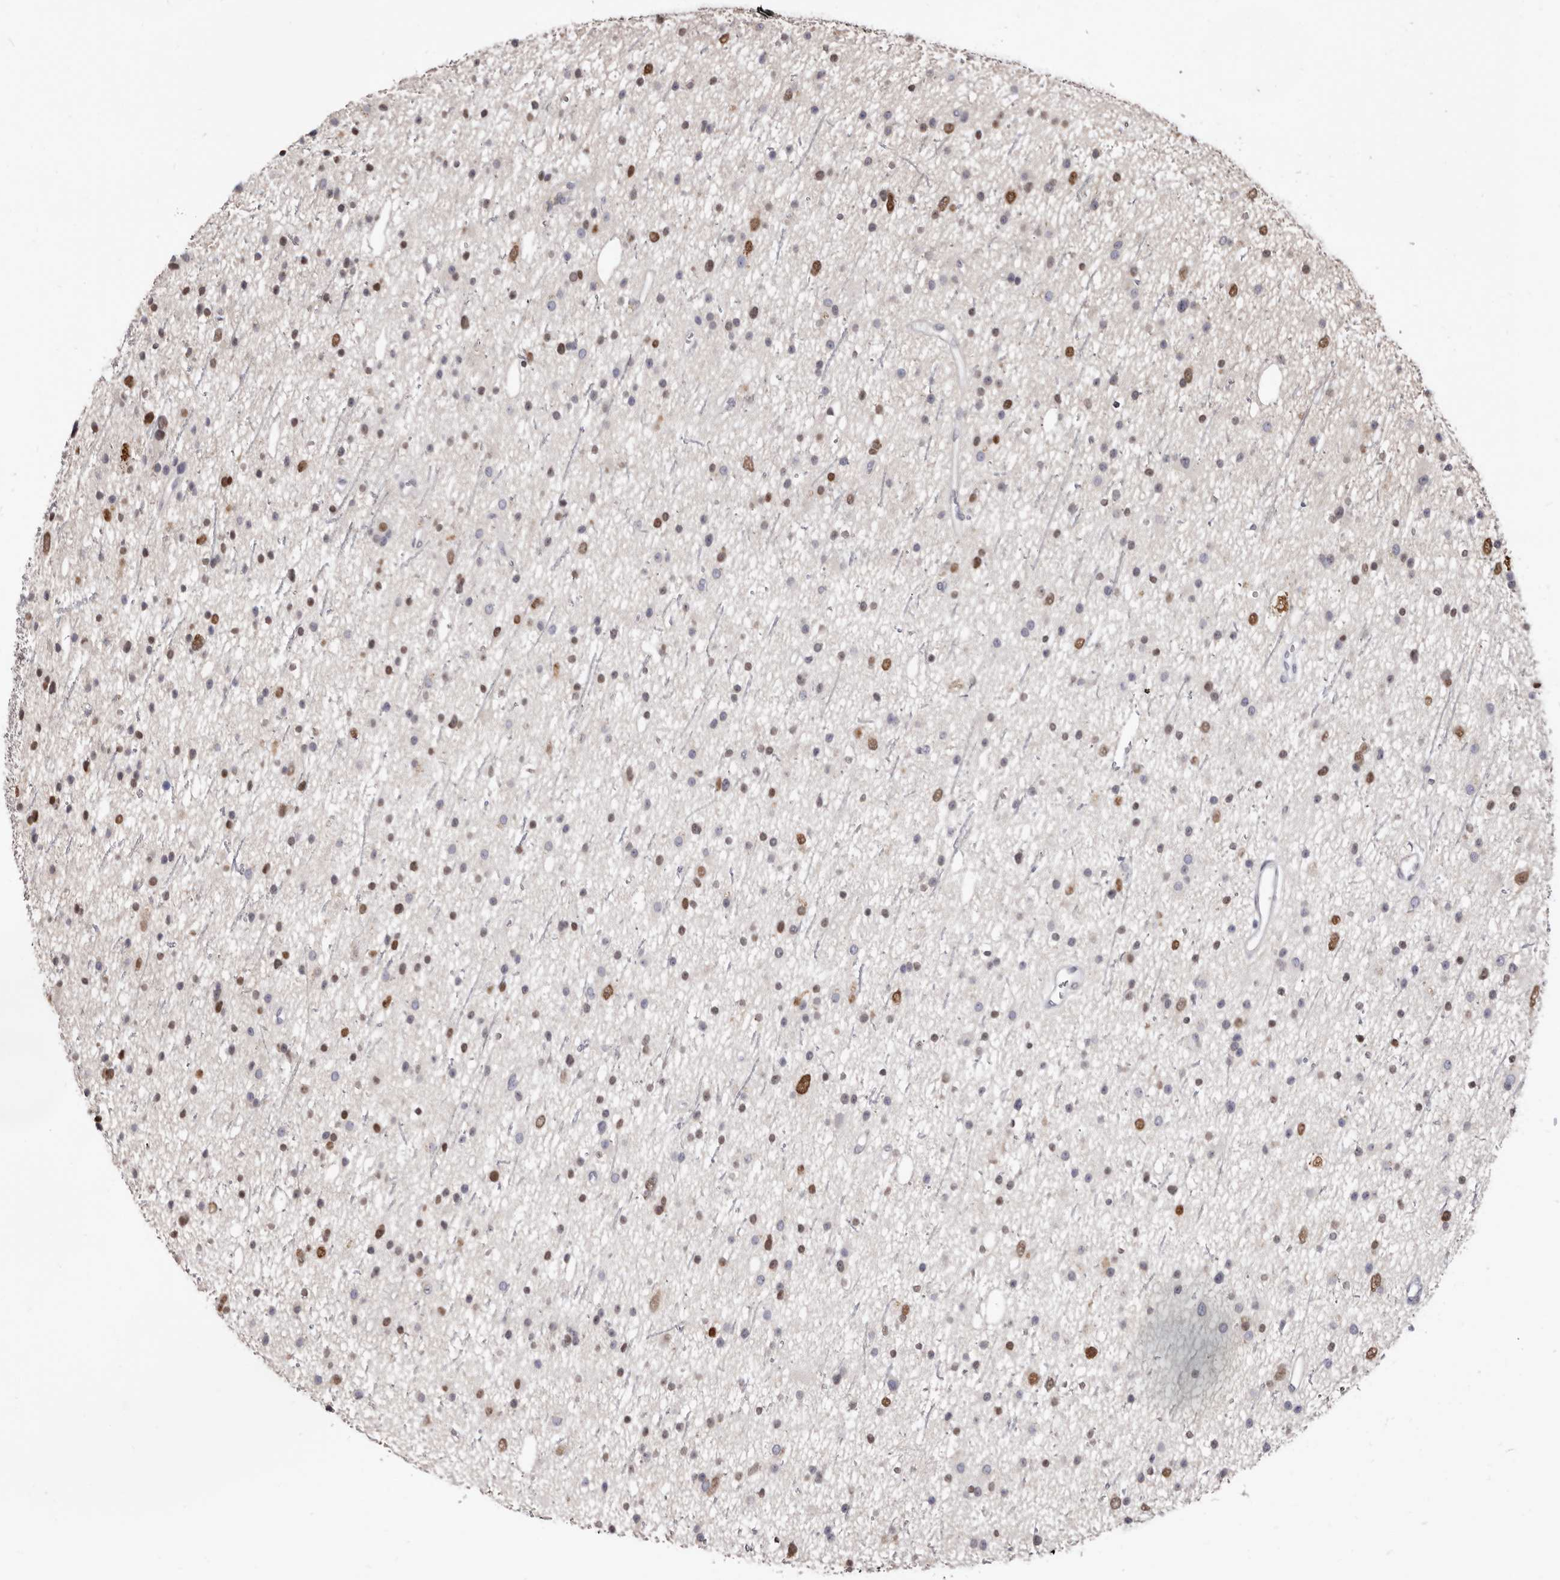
{"staining": {"intensity": "moderate", "quantity": "<25%", "location": "nuclear"}, "tissue": "glioma", "cell_type": "Tumor cells", "image_type": "cancer", "snomed": [{"axis": "morphology", "description": "Glioma, malignant, Low grade"}, {"axis": "topography", "description": "Cerebral cortex"}], "caption": "Immunohistochemical staining of human glioma demonstrates moderate nuclear protein expression in about <25% of tumor cells.", "gene": "KHDRBS2", "patient": {"sex": "female", "age": 39}}